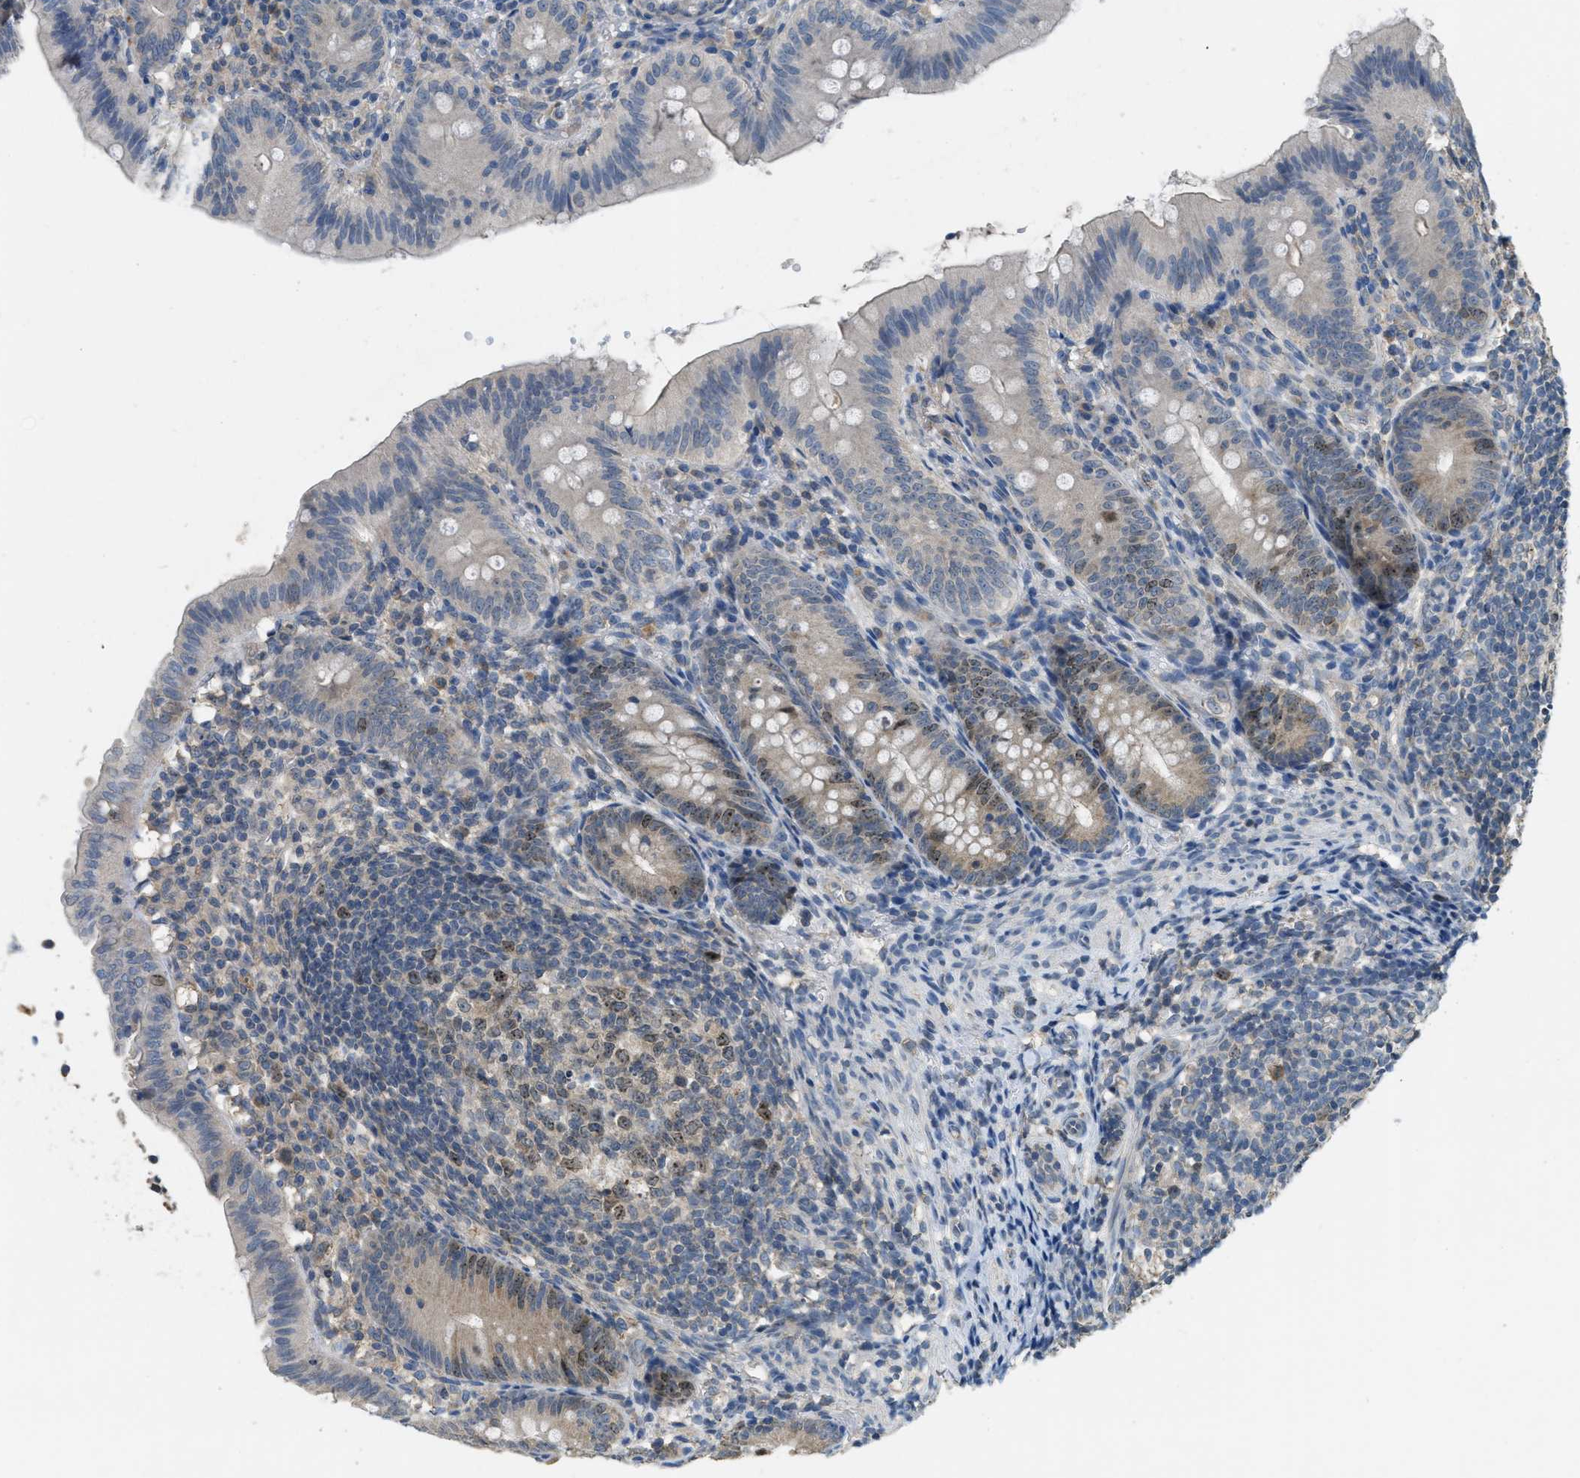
{"staining": {"intensity": "moderate", "quantity": "<25%", "location": "nuclear"}, "tissue": "appendix", "cell_type": "Glandular cells", "image_type": "normal", "snomed": [{"axis": "morphology", "description": "Normal tissue, NOS"}, {"axis": "topography", "description": "Appendix"}], "caption": "Immunohistochemical staining of unremarkable human appendix displays <25% levels of moderate nuclear protein staining in approximately <25% of glandular cells. Using DAB (3,3'-diaminobenzidine) (brown) and hematoxylin (blue) stains, captured at high magnification using brightfield microscopy.", "gene": "MIS18A", "patient": {"sex": "male", "age": 1}}